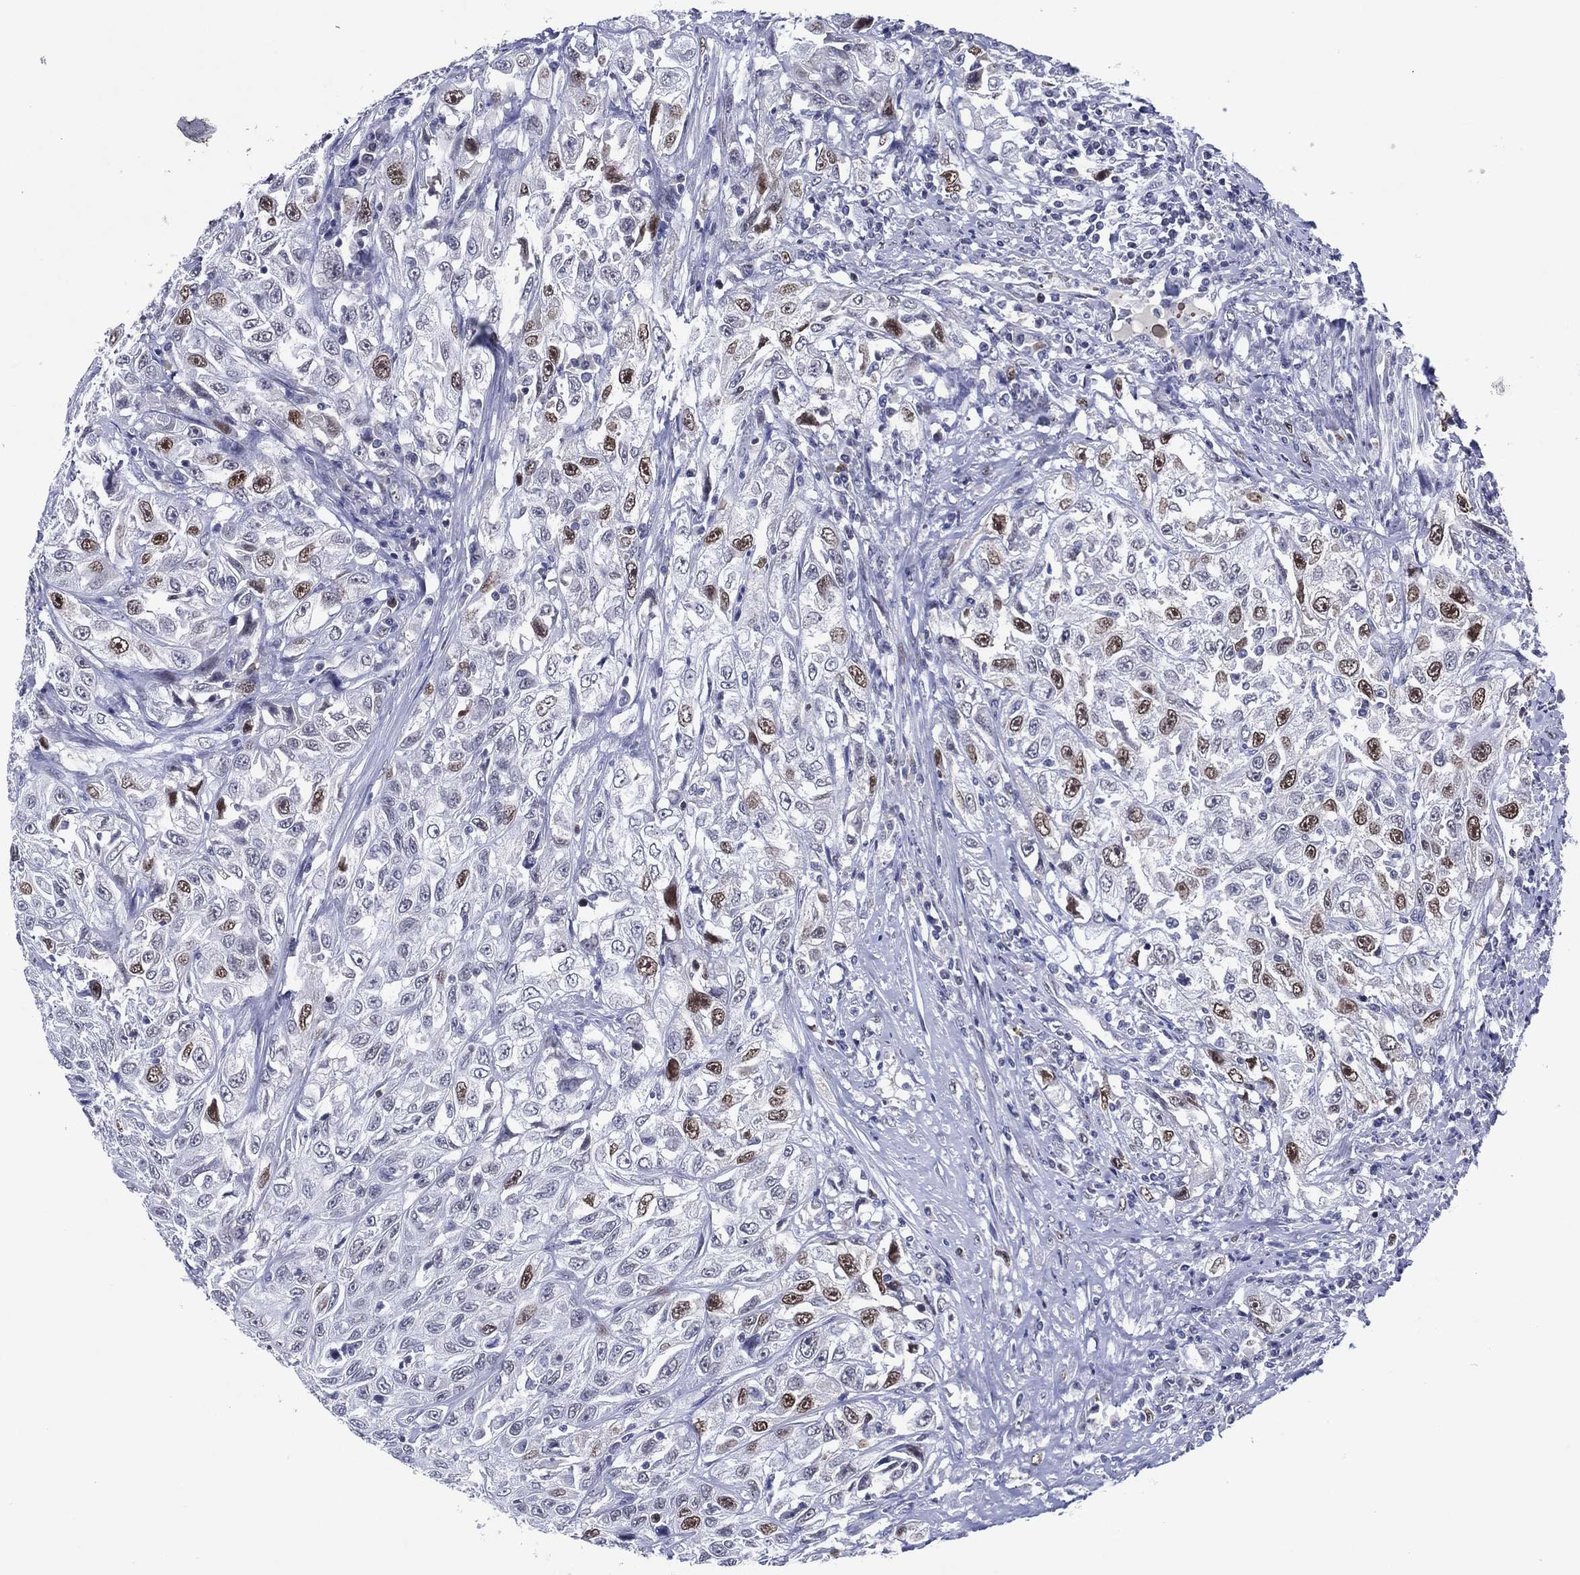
{"staining": {"intensity": "strong", "quantity": "<25%", "location": "nuclear"}, "tissue": "urothelial cancer", "cell_type": "Tumor cells", "image_type": "cancer", "snomed": [{"axis": "morphology", "description": "Urothelial carcinoma, High grade"}, {"axis": "topography", "description": "Urinary bladder"}], "caption": "An image of human urothelial cancer stained for a protein demonstrates strong nuclear brown staining in tumor cells.", "gene": "GATA6", "patient": {"sex": "female", "age": 56}}